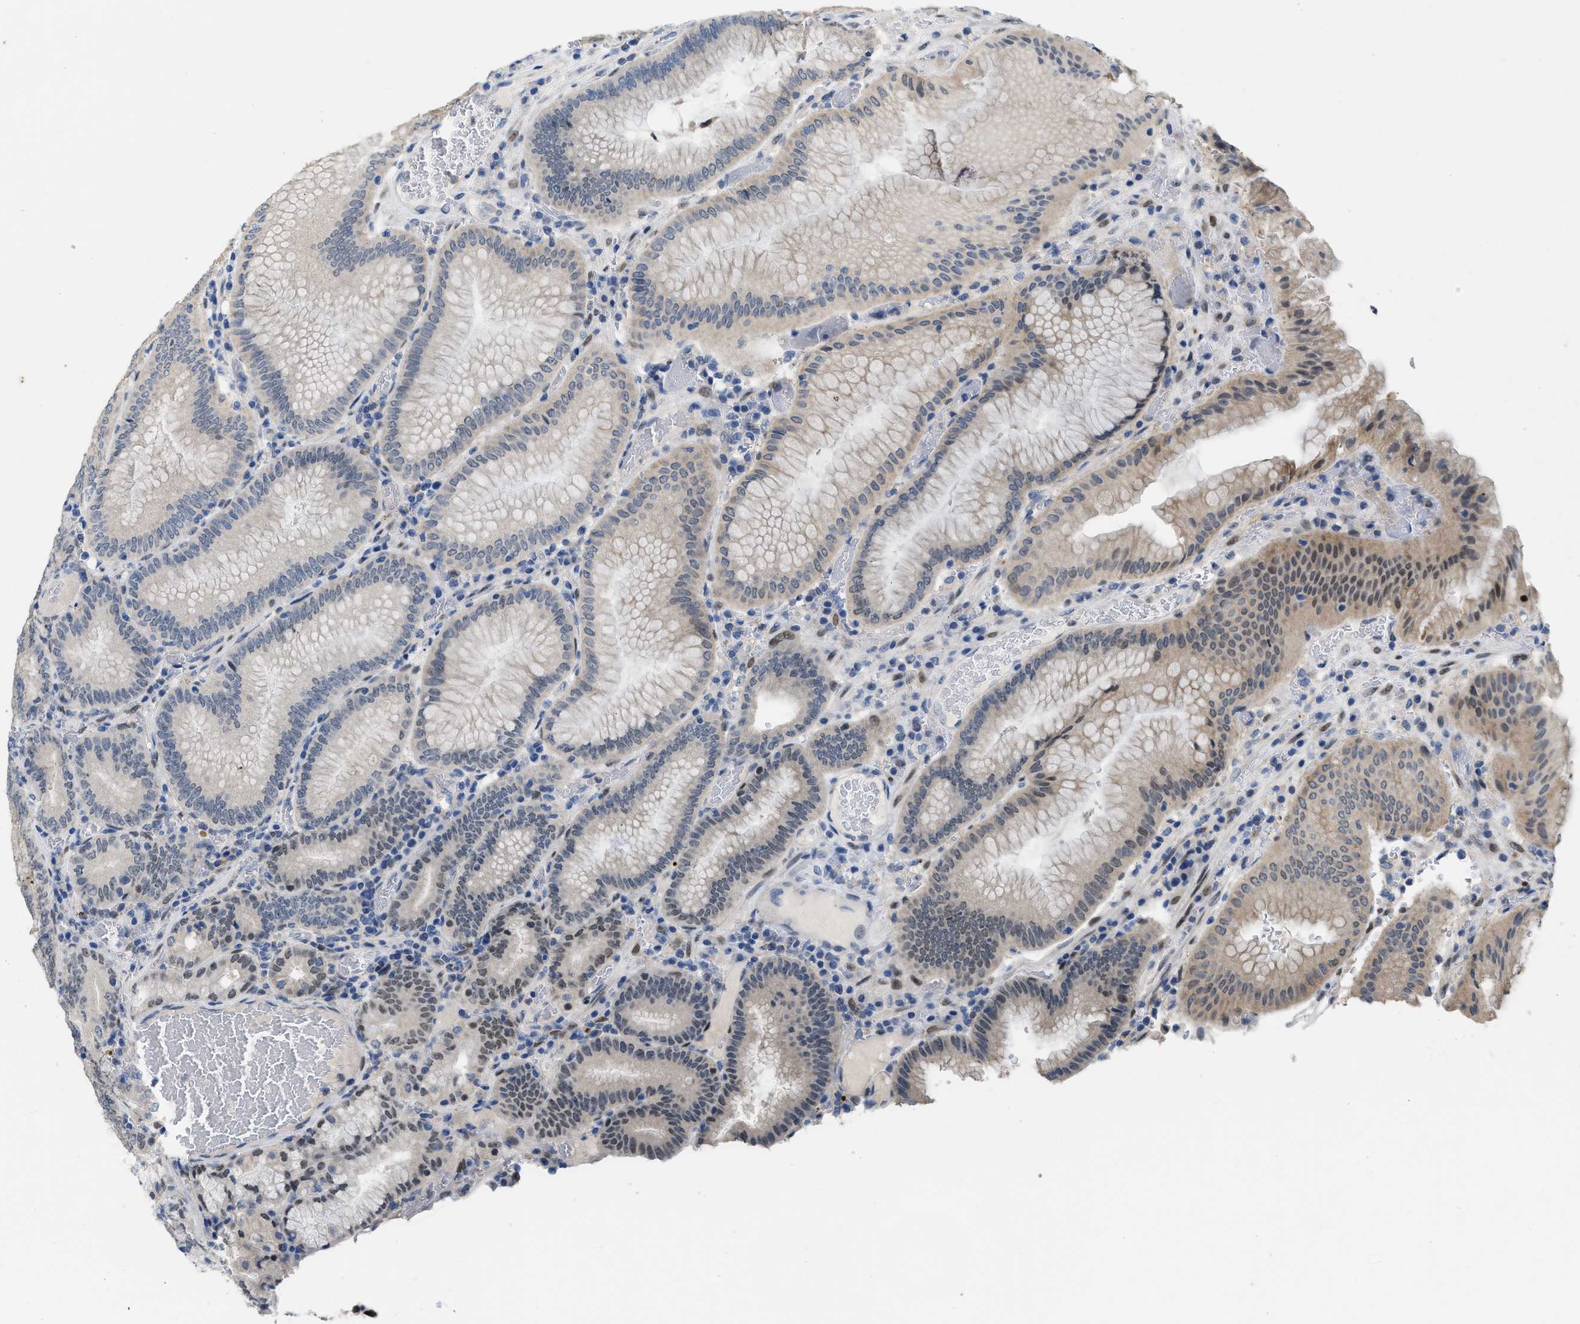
{"staining": {"intensity": "moderate", "quantity": "25%-75%", "location": "cytoplasmic/membranous,nuclear"}, "tissue": "stomach", "cell_type": "Glandular cells", "image_type": "normal", "snomed": [{"axis": "morphology", "description": "Normal tissue, NOS"}, {"axis": "morphology", "description": "Carcinoid, malignant, NOS"}, {"axis": "topography", "description": "Stomach, upper"}], "caption": "DAB (3,3'-diaminobenzidine) immunohistochemical staining of unremarkable stomach reveals moderate cytoplasmic/membranous,nuclear protein positivity in about 25%-75% of glandular cells. (DAB (3,3'-diaminobenzidine) = brown stain, brightfield microscopy at high magnification).", "gene": "NFIX", "patient": {"sex": "male", "age": 39}}